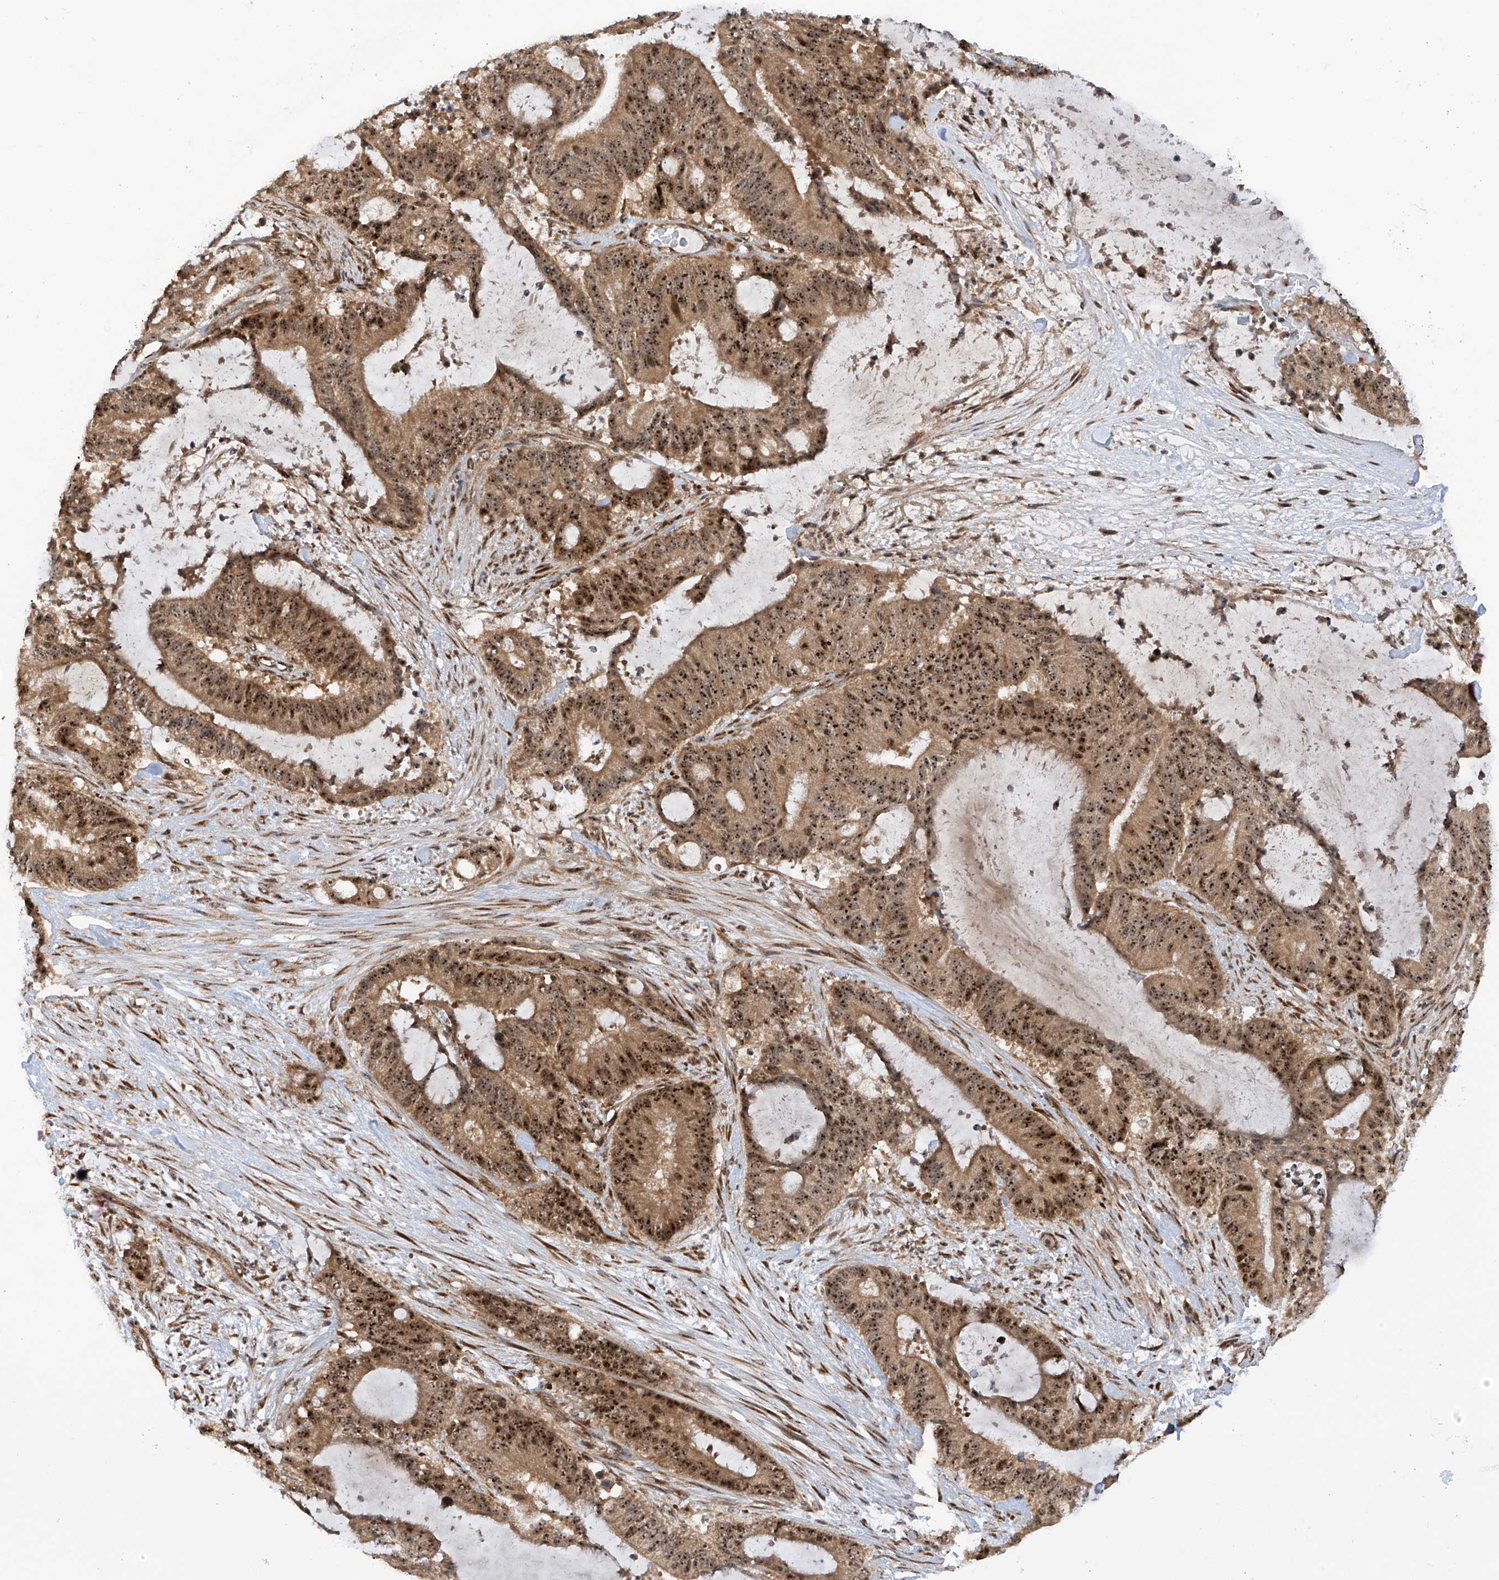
{"staining": {"intensity": "strong", "quantity": ">75%", "location": "cytoplasmic/membranous,nuclear"}, "tissue": "liver cancer", "cell_type": "Tumor cells", "image_type": "cancer", "snomed": [{"axis": "morphology", "description": "Normal tissue, NOS"}, {"axis": "morphology", "description": "Cholangiocarcinoma"}, {"axis": "topography", "description": "Liver"}, {"axis": "topography", "description": "Peripheral nerve tissue"}], "caption": "Liver cancer stained for a protein shows strong cytoplasmic/membranous and nuclear positivity in tumor cells. Immunohistochemistry (ihc) stains the protein of interest in brown and the nuclei are stained blue.", "gene": "C1orf131", "patient": {"sex": "female", "age": 73}}